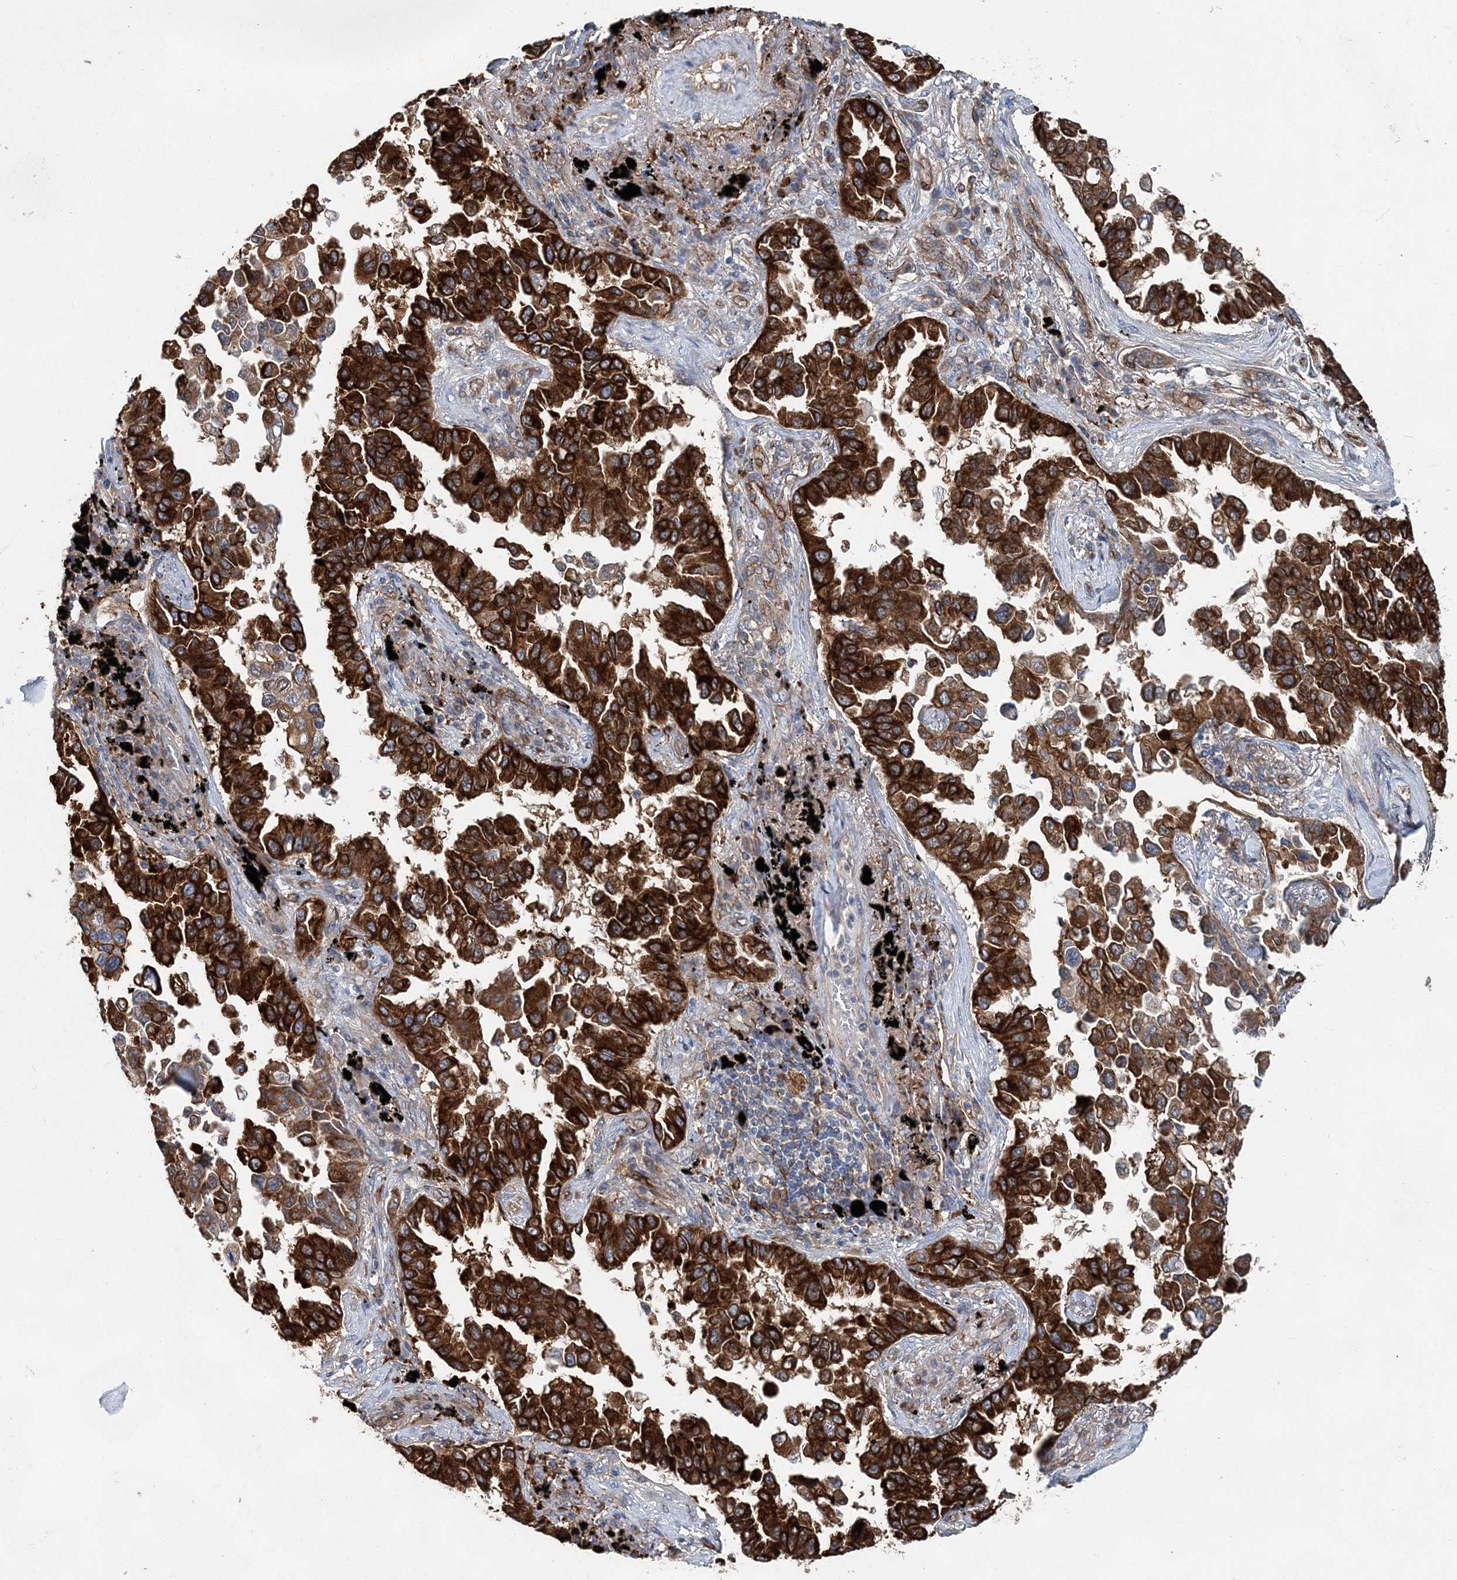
{"staining": {"intensity": "strong", "quantity": ">75%", "location": "cytoplasmic/membranous"}, "tissue": "lung cancer", "cell_type": "Tumor cells", "image_type": "cancer", "snomed": [{"axis": "morphology", "description": "Adenocarcinoma, NOS"}, {"axis": "topography", "description": "Lung"}], "caption": "Protein staining displays strong cytoplasmic/membranous expression in about >75% of tumor cells in lung cancer. Using DAB (3,3'-diaminobenzidine) (brown) and hematoxylin (blue) stains, captured at high magnification using brightfield microscopy.", "gene": "SPOPL", "patient": {"sex": "female", "age": 67}}